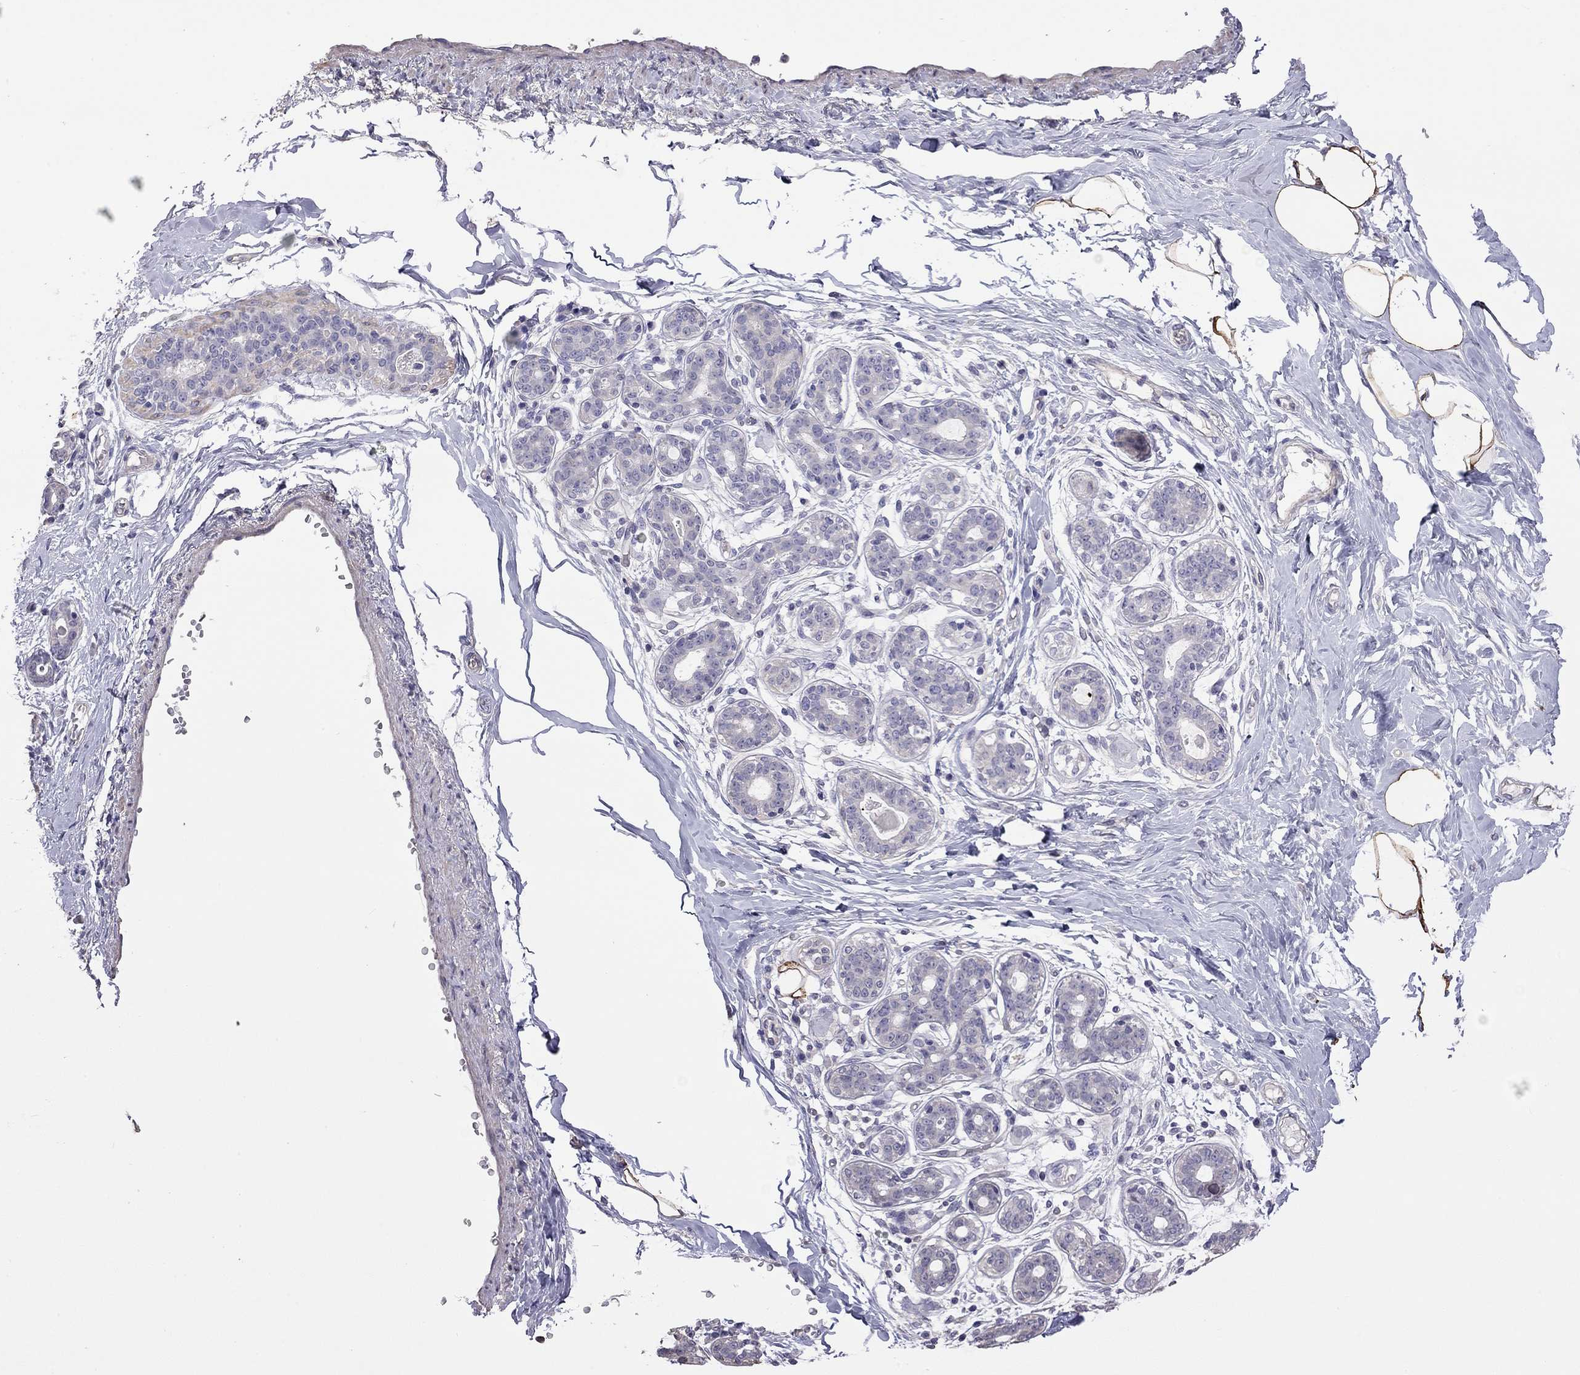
{"staining": {"intensity": "weak", "quantity": ">75%", "location": "cytoplasmic/membranous"}, "tissue": "breast", "cell_type": "Adipocytes", "image_type": "normal", "snomed": [{"axis": "morphology", "description": "Normal tissue, NOS"}, {"axis": "topography", "description": "Skin"}, {"axis": "topography", "description": "Breast"}], "caption": "Immunohistochemistry (IHC) (DAB (3,3'-diaminobenzidine)) staining of benign human breast displays weak cytoplasmic/membranous protein positivity in approximately >75% of adipocytes.", "gene": "FEZ1", "patient": {"sex": "female", "age": 43}}